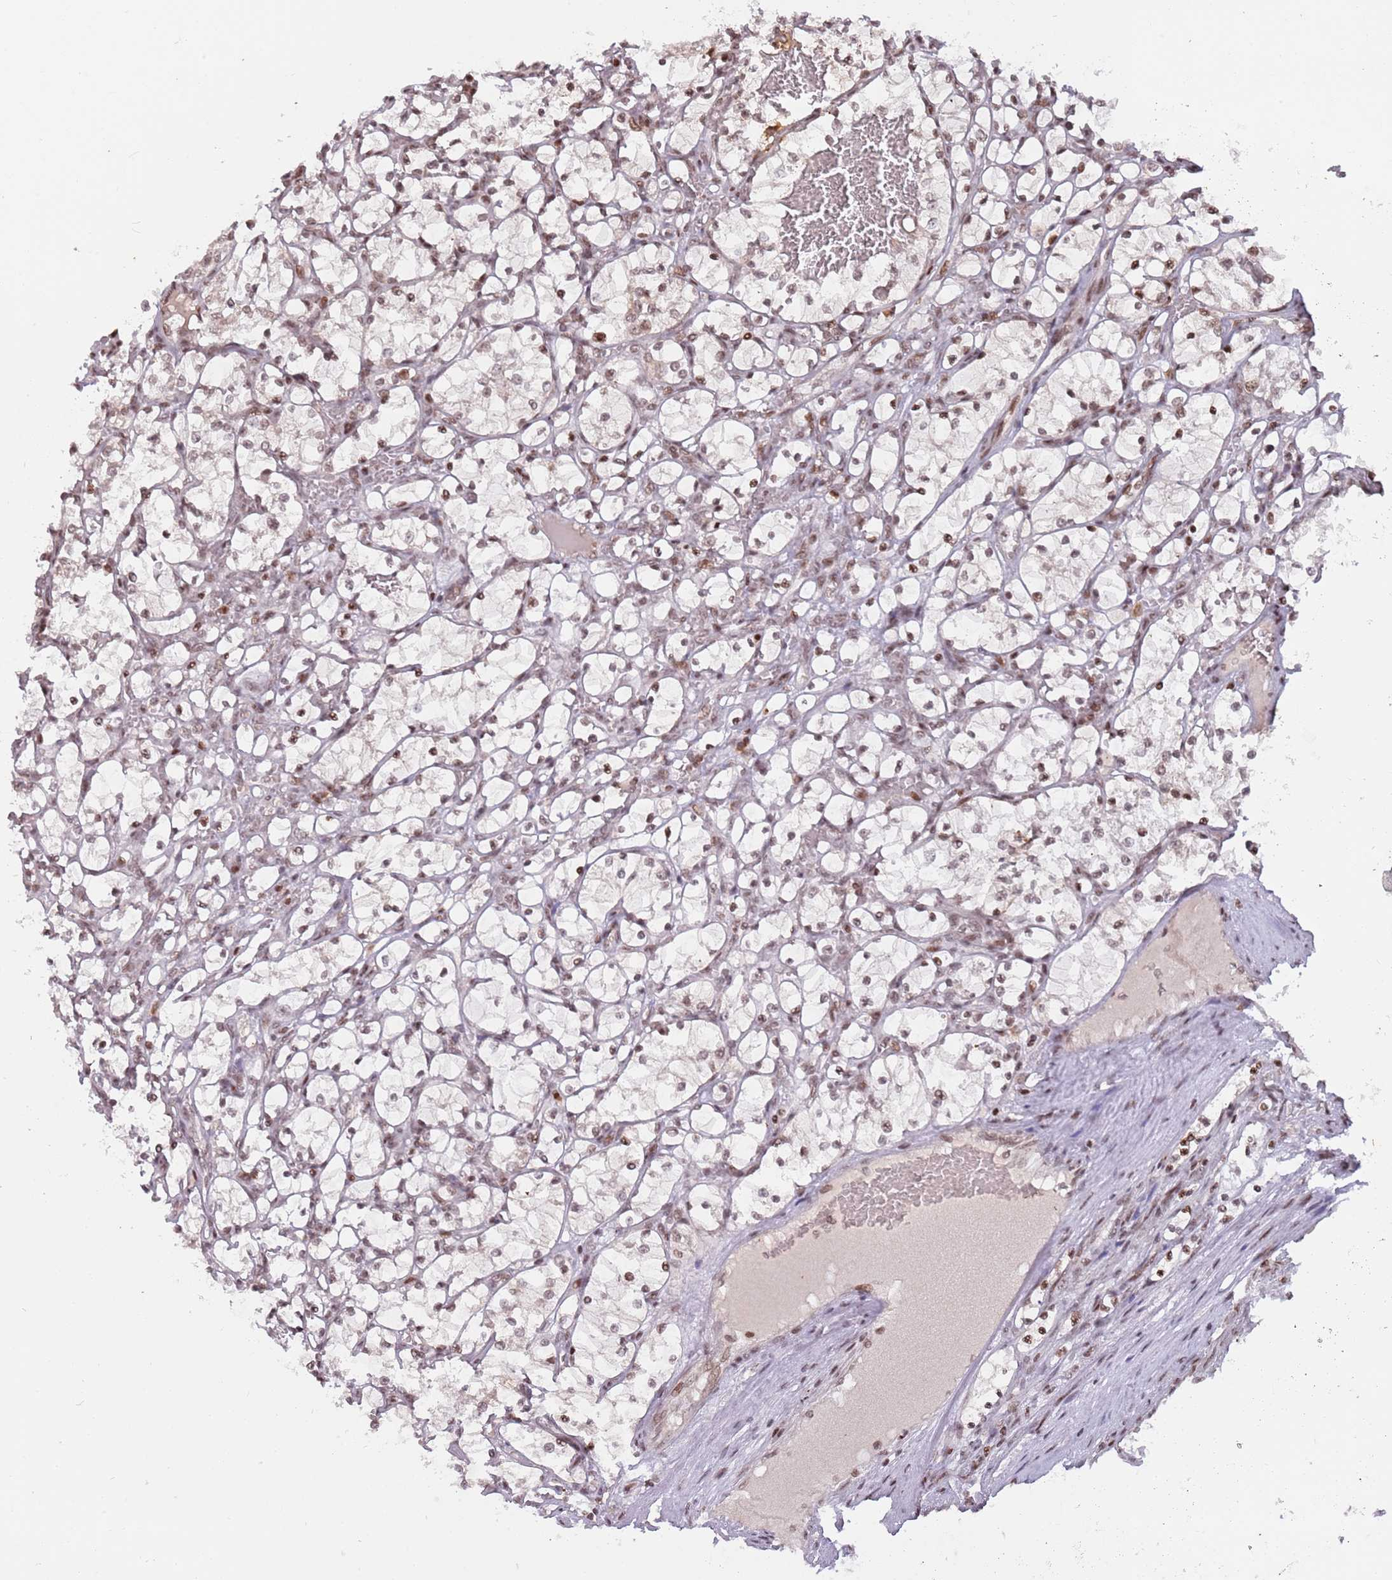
{"staining": {"intensity": "moderate", "quantity": ">75%", "location": "nuclear"}, "tissue": "renal cancer", "cell_type": "Tumor cells", "image_type": "cancer", "snomed": [{"axis": "morphology", "description": "Adenocarcinoma, NOS"}, {"axis": "topography", "description": "Kidney"}], "caption": "Protein expression analysis of renal cancer (adenocarcinoma) exhibits moderate nuclear positivity in approximately >75% of tumor cells. The protein is shown in brown color, while the nuclei are stained blue.", "gene": "SH3RF3", "patient": {"sex": "female", "age": 69}}